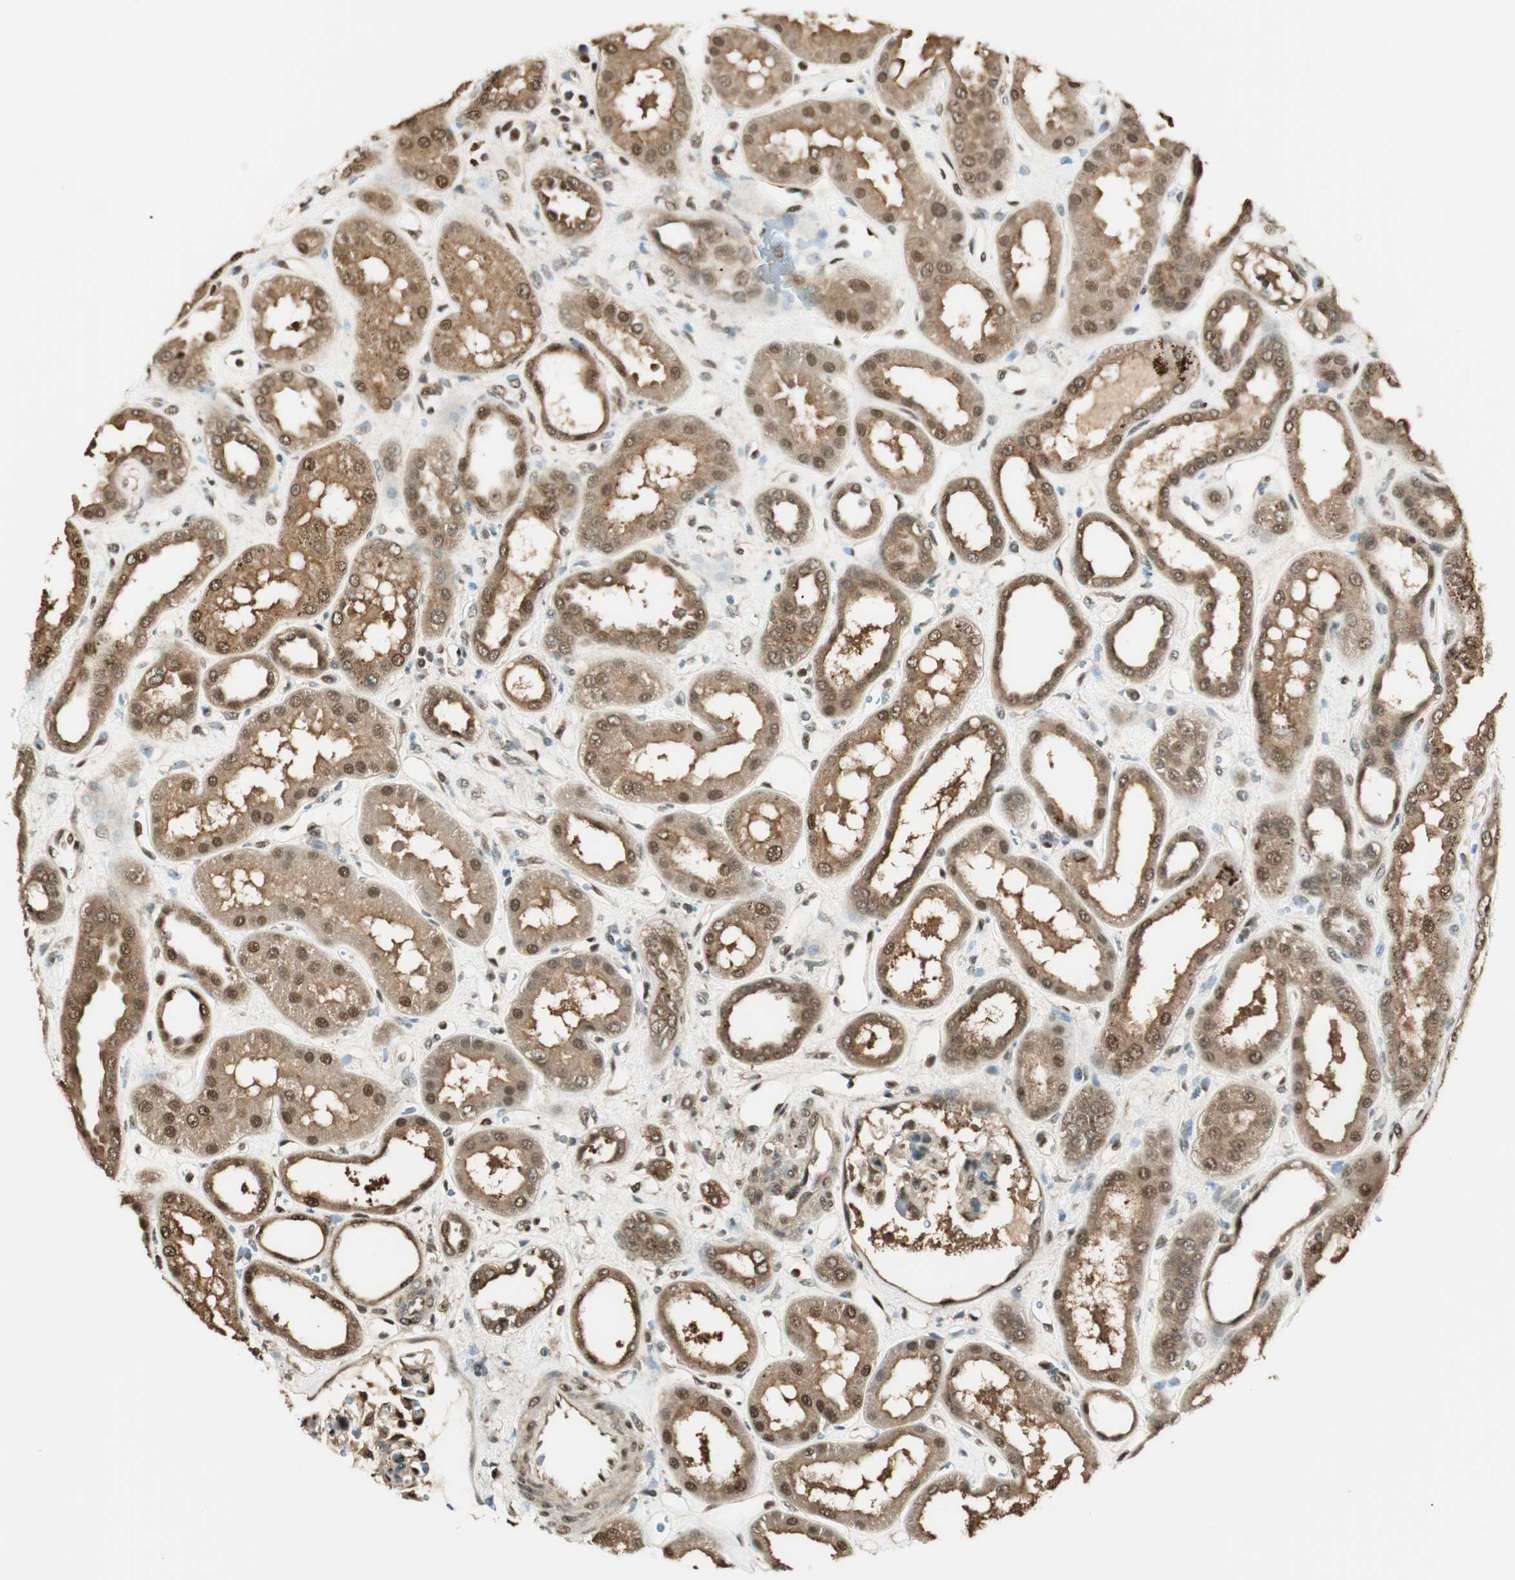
{"staining": {"intensity": "strong", "quantity": "25%-75%", "location": "cytoplasmic/membranous,nuclear"}, "tissue": "kidney", "cell_type": "Cells in glomeruli", "image_type": "normal", "snomed": [{"axis": "morphology", "description": "Normal tissue, NOS"}, {"axis": "topography", "description": "Kidney"}], "caption": "The micrograph displays staining of benign kidney, revealing strong cytoplasmic/membranous,nuclear protein positivity (brown color) within cells in glomeruli.", "gene": "ENSG00000268870", "patient": {"sex": "male", "age": 59}}